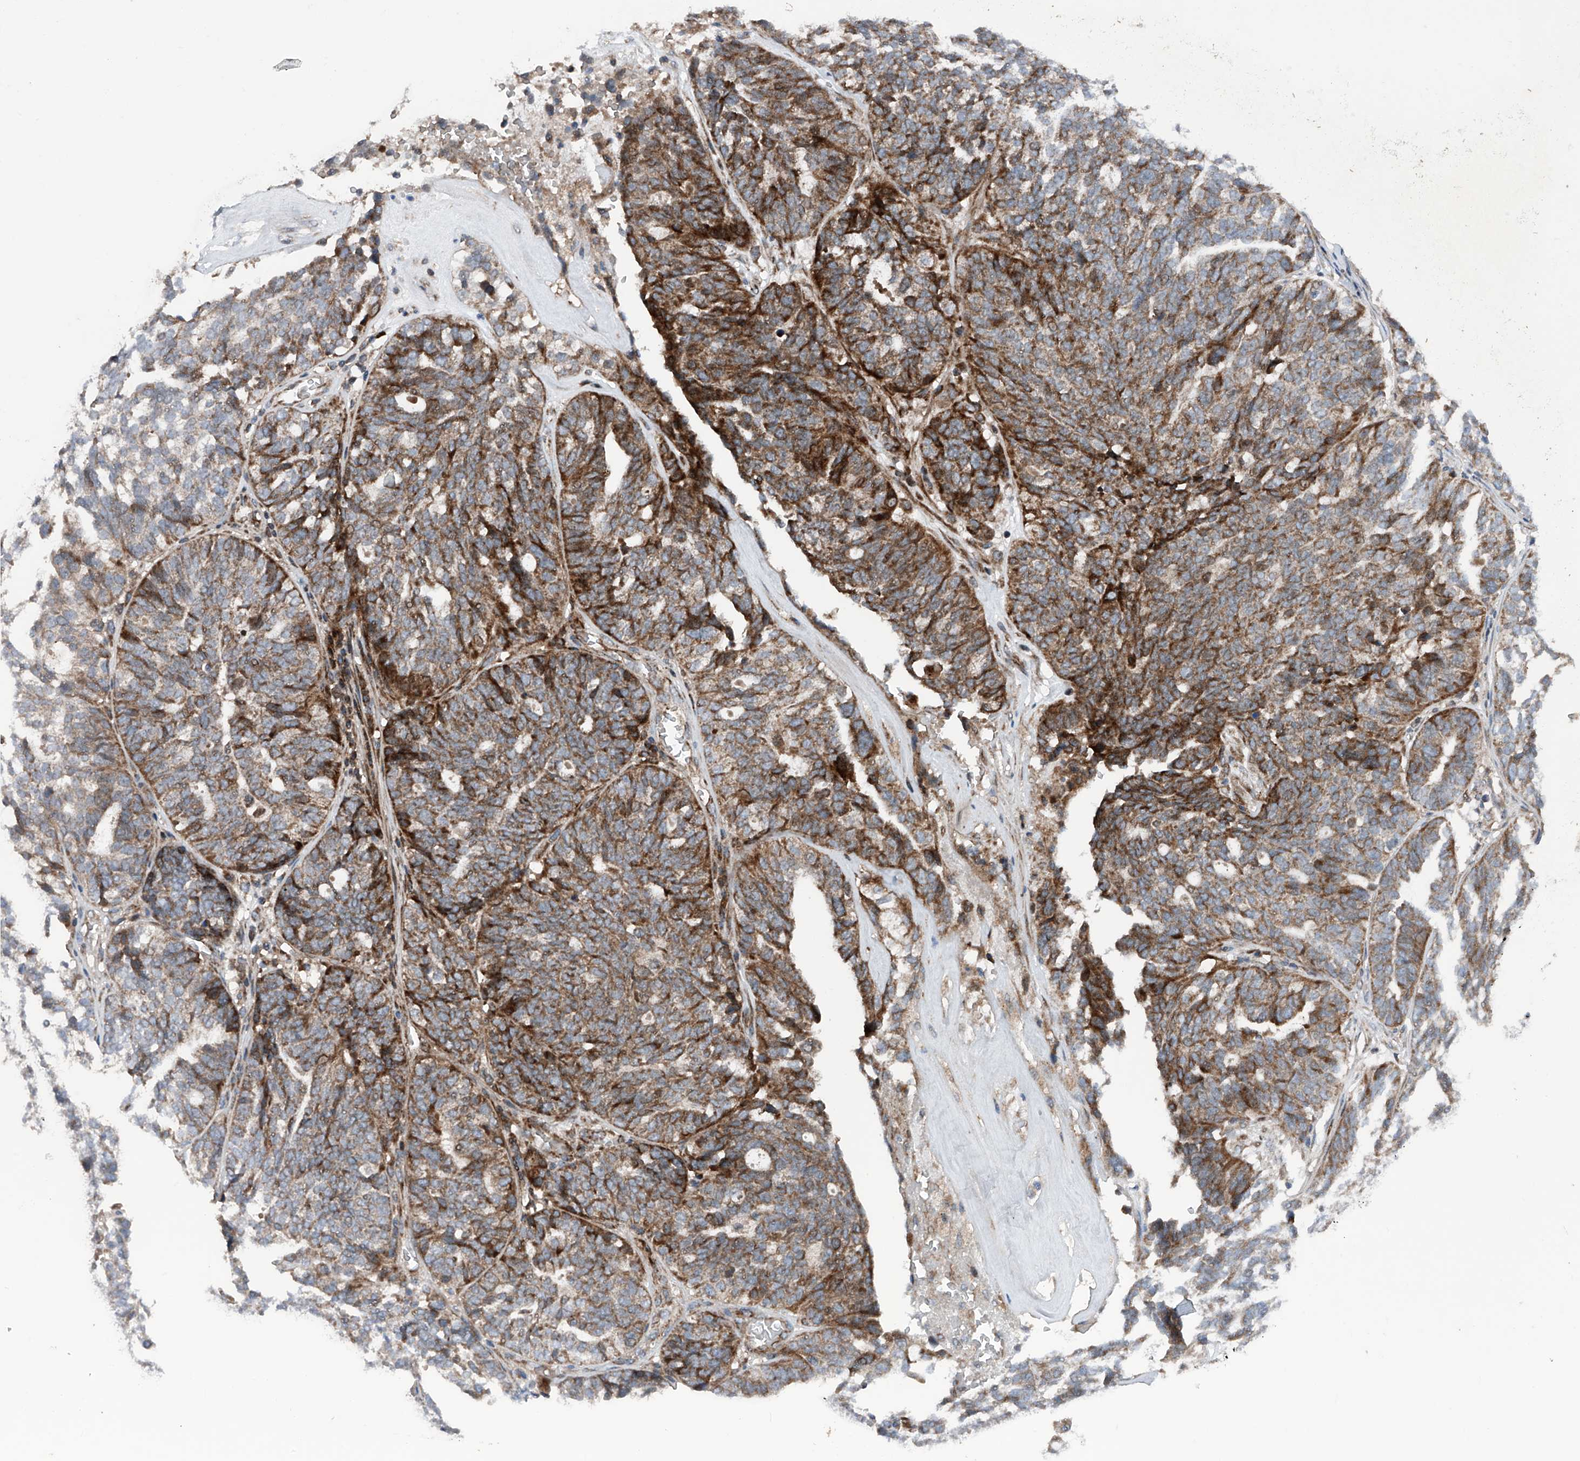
{"staining": {"intensity": "moderate", "quantity": ">75%", "location": "cytoplasmic/membranous"}, "tissue": "ovarian cancer", "cell_type": "Tumor cells", "image_type": "cancer", "snomed": [{"axis": "morphology", "description": "Cystadenocarcinoma, serous, NOS"}, {"axis": "topography", "description": "Ovary"}], "caption": "Ovarian serous cystadenocarcinoma was stained to show a protein in brown. There is medium levels of moderate cytoplasmic/membranous positivity in approximately >75% of tumor cells.", "gene": "DAD1", "patient": {"sex": "female", "age": 59}}